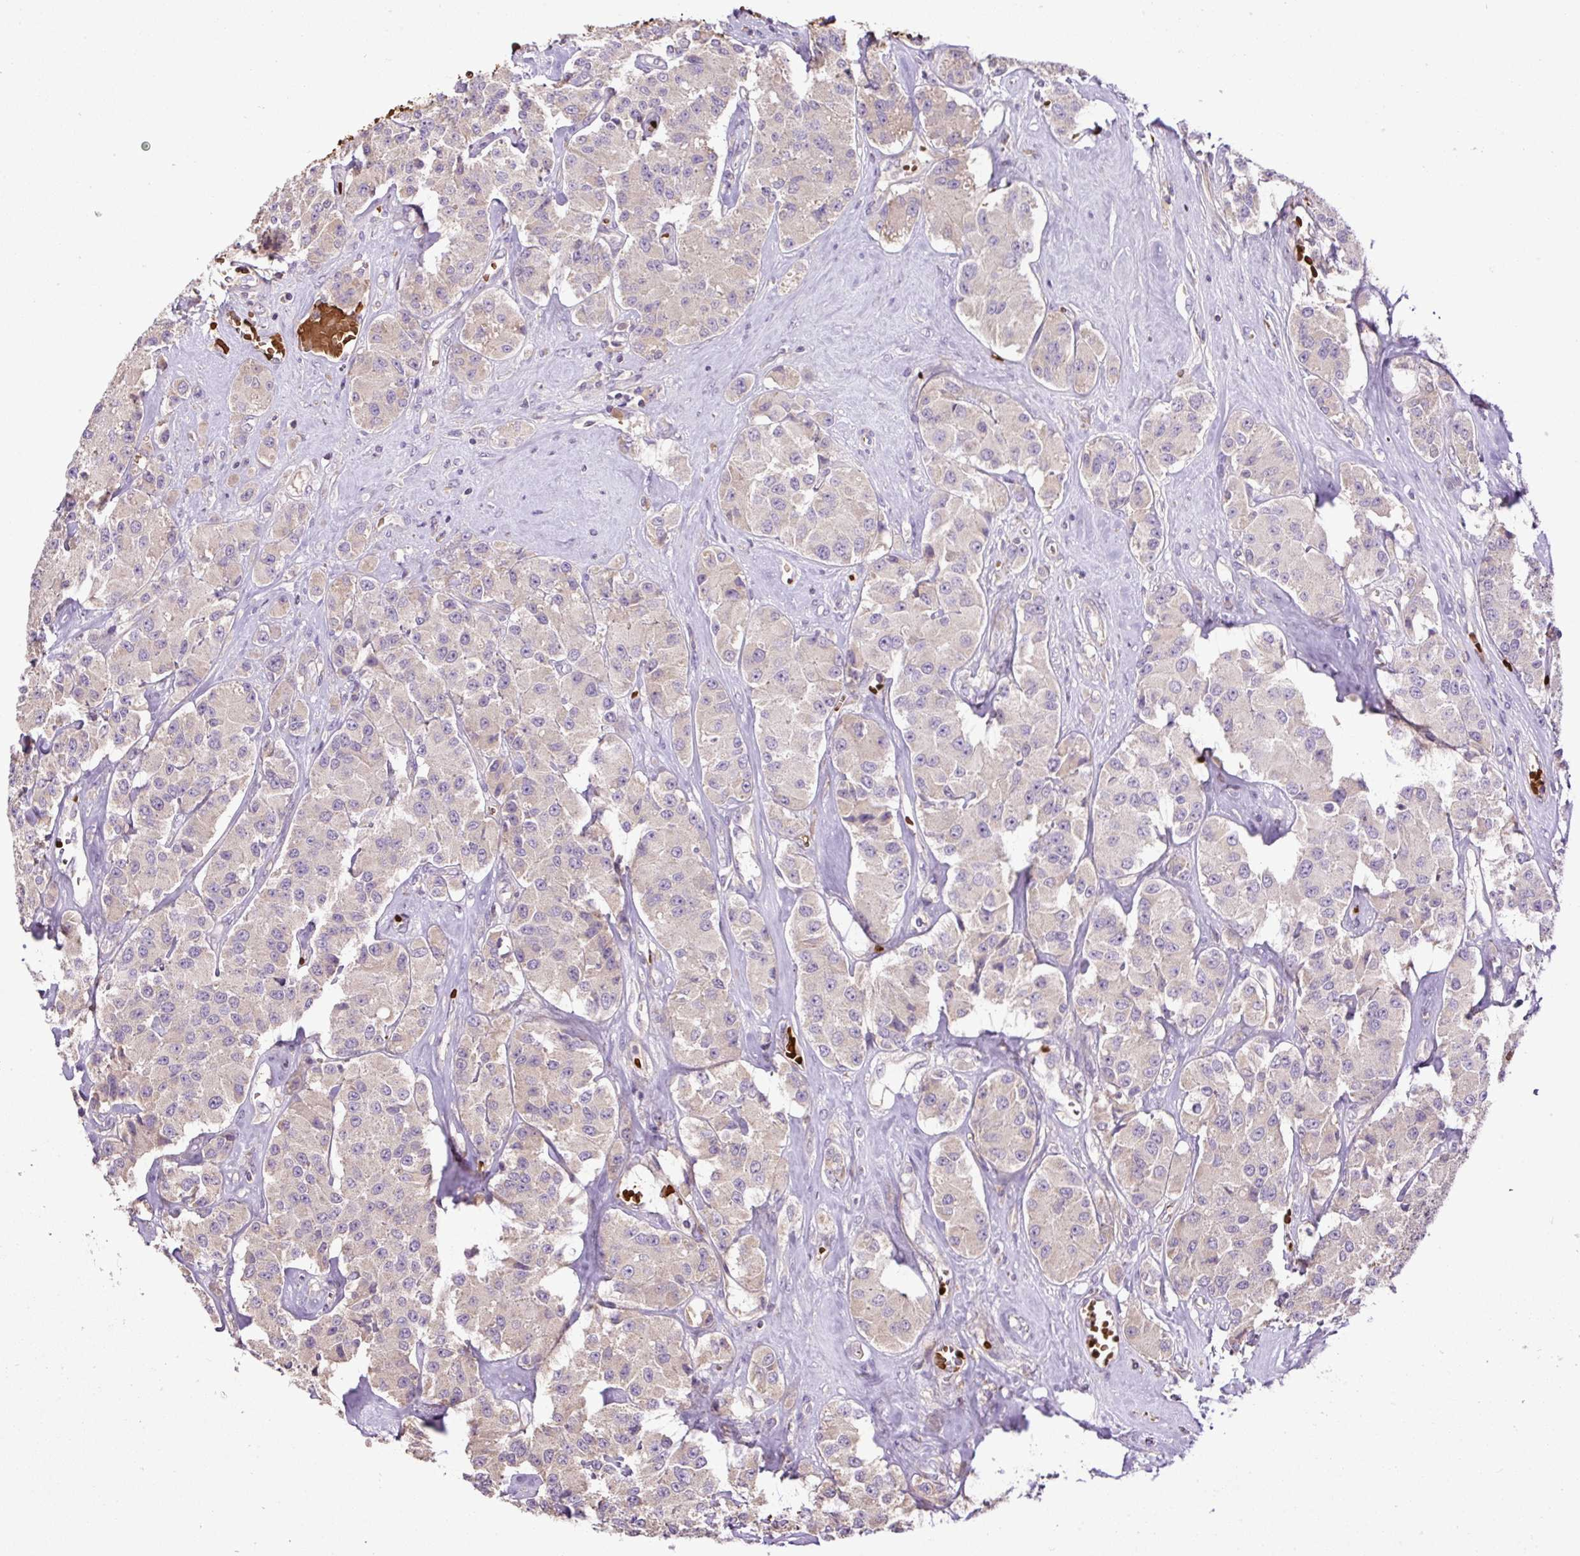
{"staining": {"intensity": "negative", "quantity": "none", "location": "none"}, "tissue": "carcinoid", "cell_type": "Tumor cells", "image_type": "cancer", "snomed": [{"axis": "morphology", "description": "Carcinoid, malignant, NOS"}, {"axis": "topography", "description": "Pancreas"}], "caption": "There is no significant expression in tumor cells of malignant carcinoid. (DAB (3,3'-diaminobenzidine) immunohistochemistry, high magnification).", "gene": "CXCL13", "patient": {"sex": "male", "age": 41}}